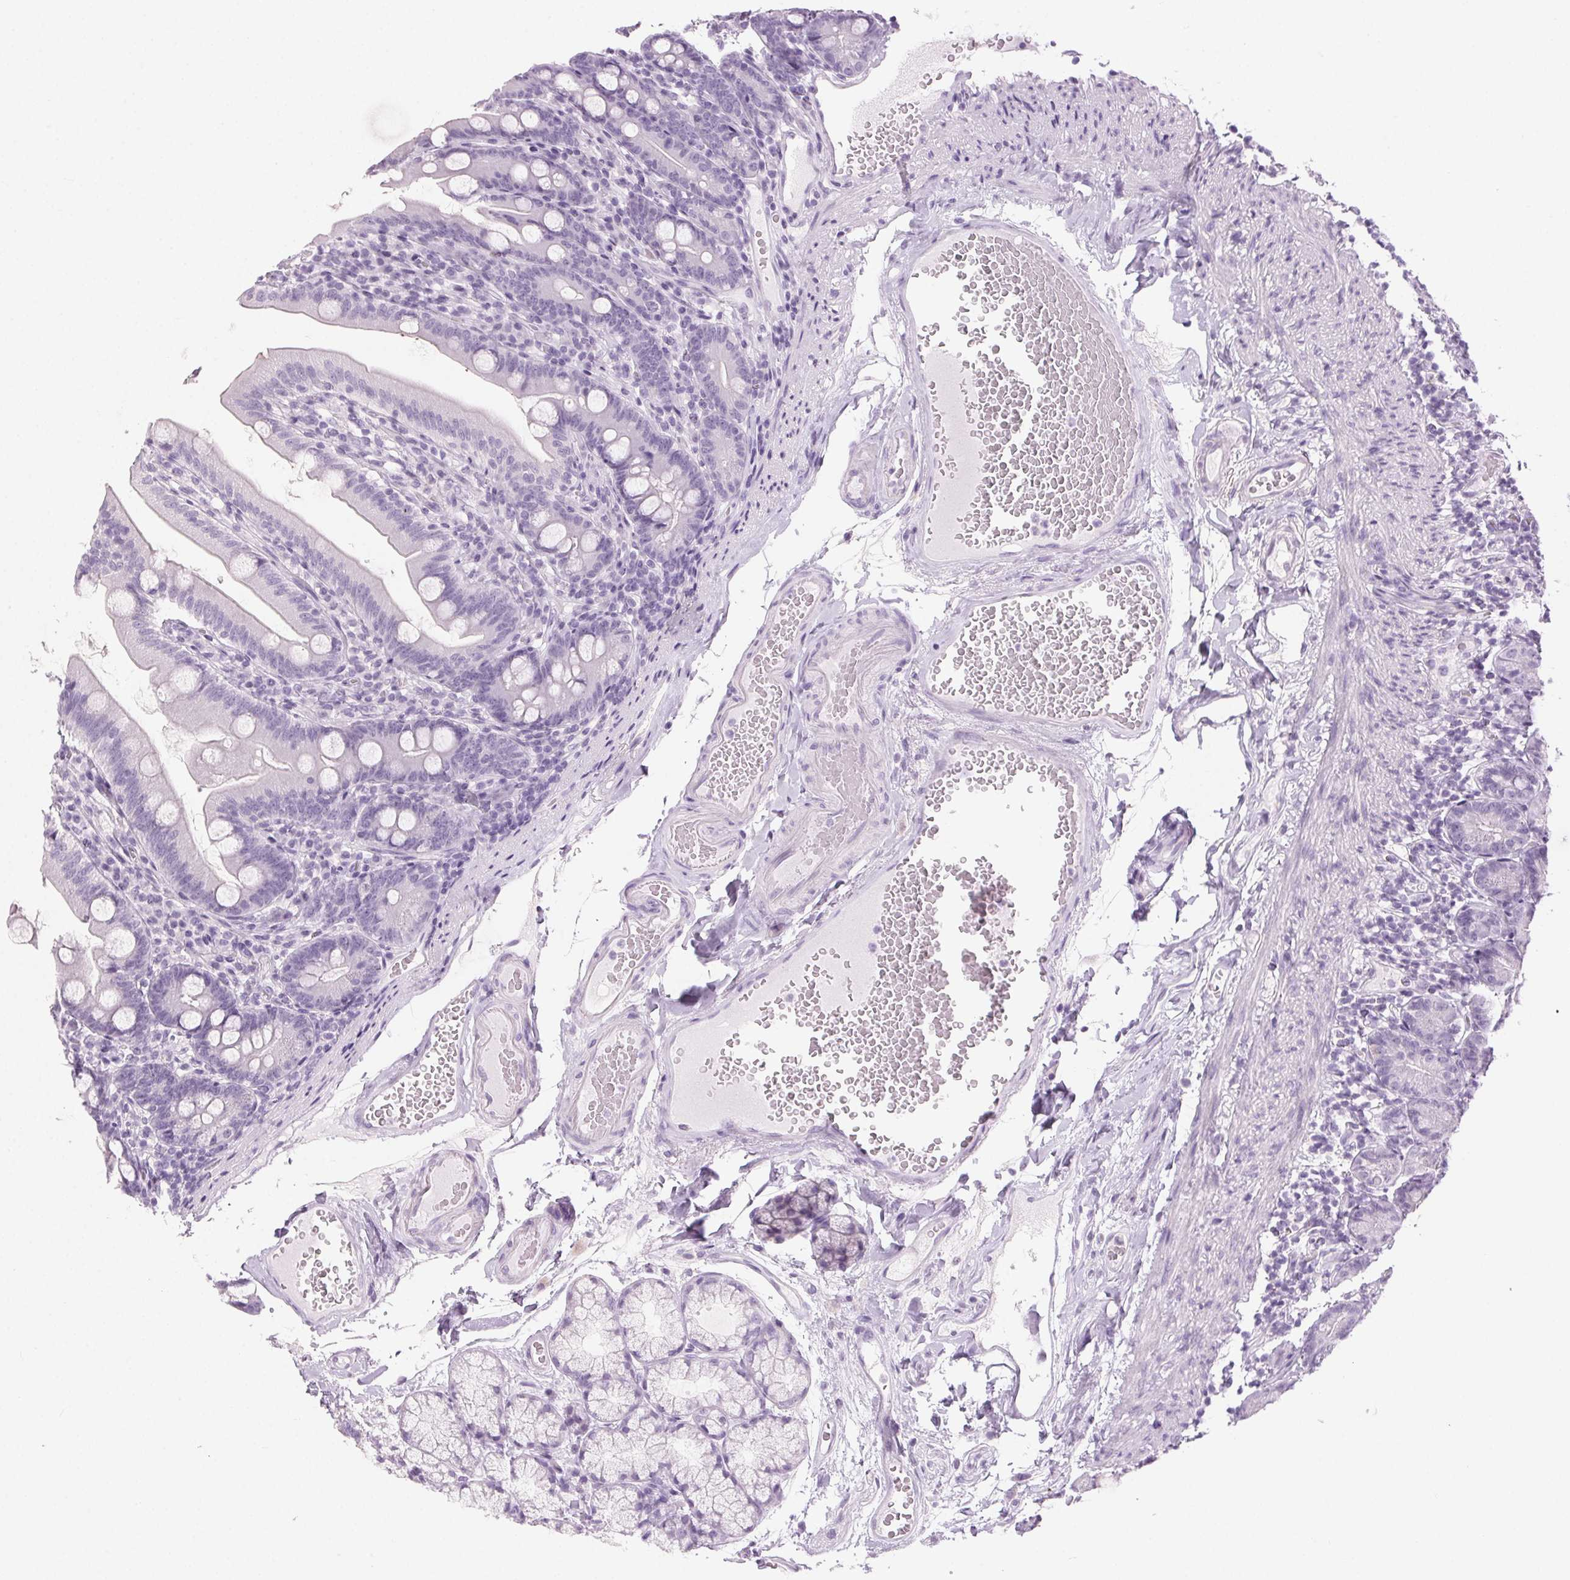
{"staining": {"intensity": "negative", "quantity": "none", "location": "none"}, "tissue": "duodenum", "cell_type": "Glandular cells", "image_type": "normal", "snomed": [{"axis": "morphology", "description": "Normal tissue, NOS"}, {"axis": "topography", "description": "Duodenum"}], "caption": "IHC of benign human duodenum shows no staining in glandular cells. Brightfield microscopy of IHC stained with DAB (3,3'-diaminobenzidine) (brown) and hematoxylin (blue), captured at high magnification.", "gene": "LRP2", "patient": {"sex": "female", "age": 67}}